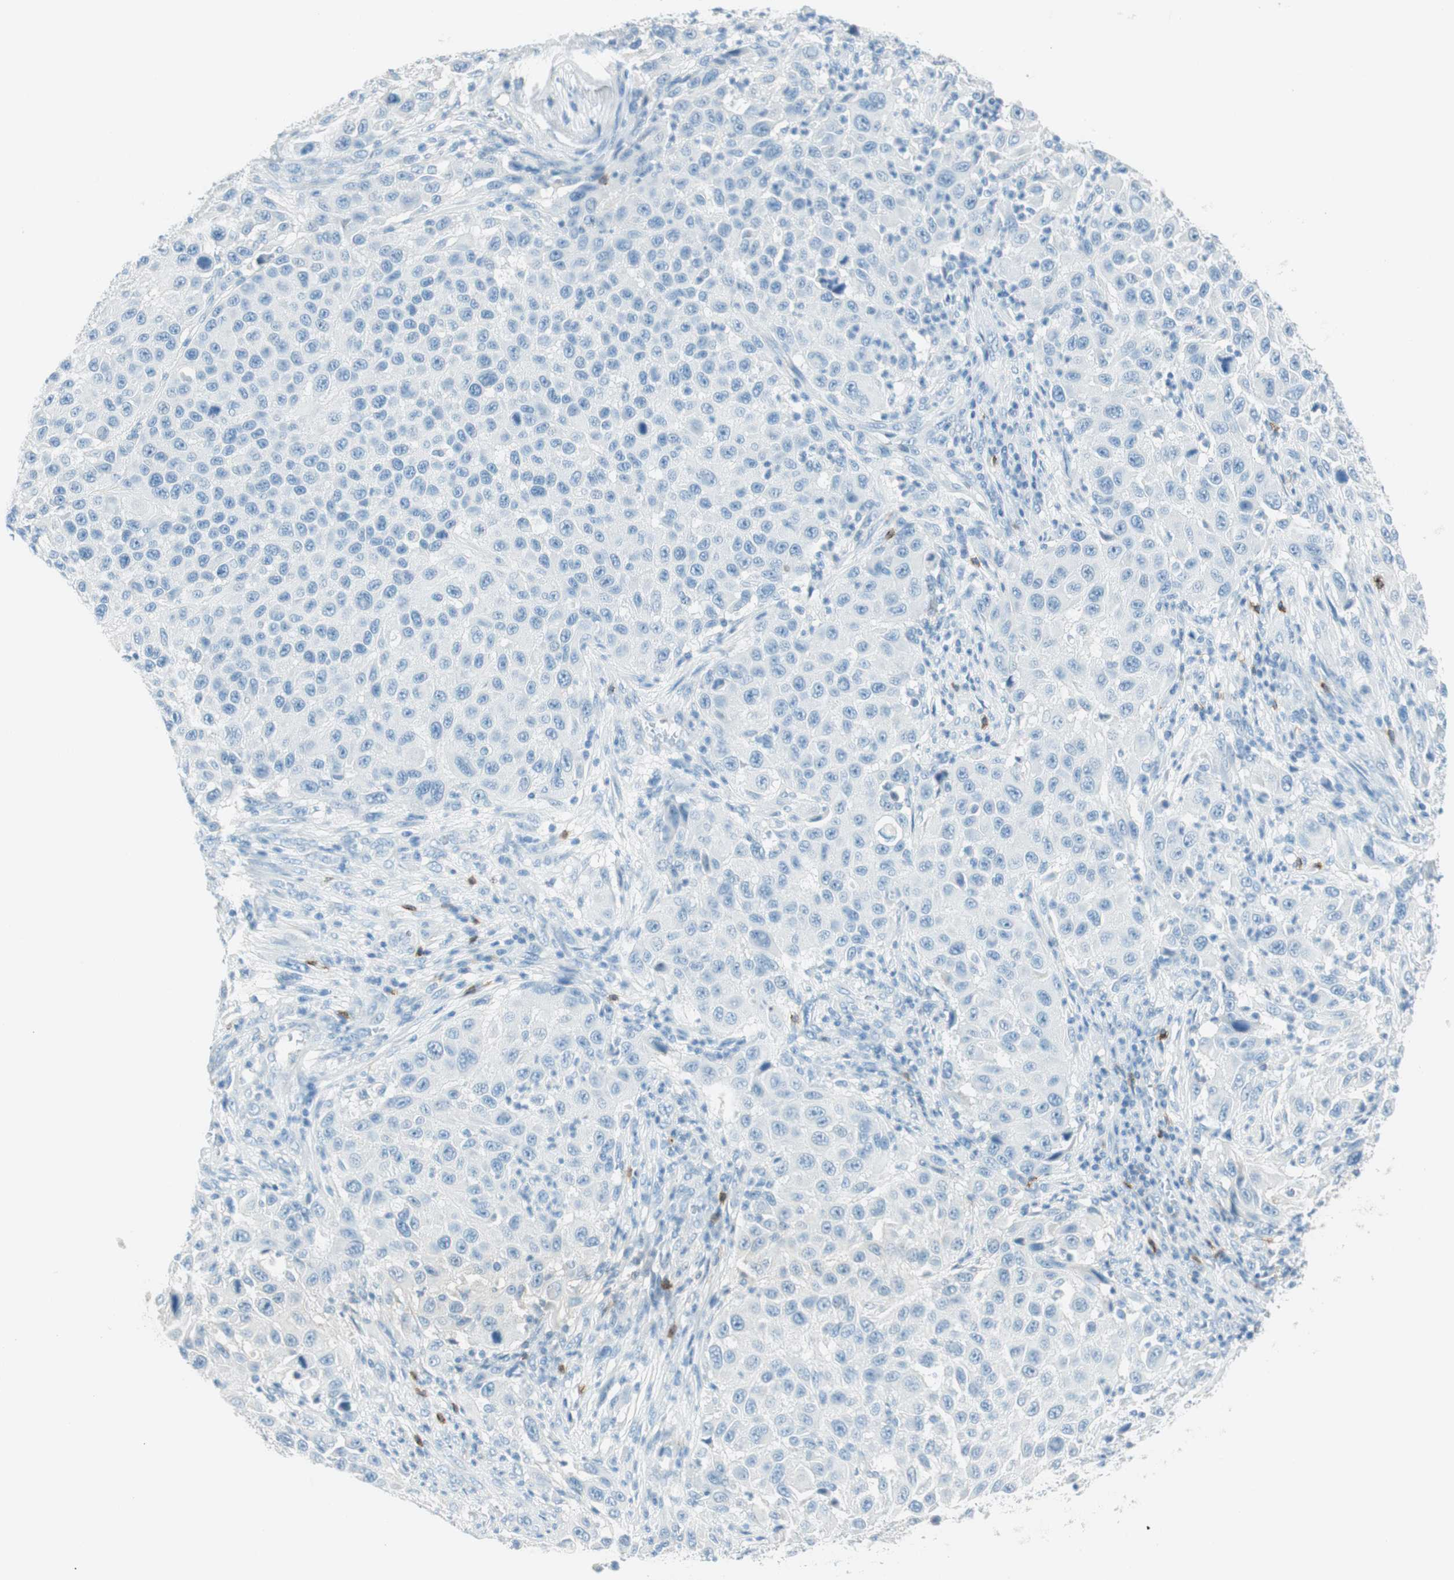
{"staining": {"intensity": "negative", "quantity": "none", "location": "none"}, "tissue": "melanoma", "cell_type": "Tumor cells", "image_type": "cancer", "snomed": [{"axis": "morphology", "description": "Malignant melanoma, Metastatic site"}, {"axis": "topography", "description": "Lymph node"}], "caption": "This is an IHC photomicrograph of melanoma. There is no staining in tumor cells.", "gene": "TNFRSF13C", "patient": {"sex": "male", "age": 61}}